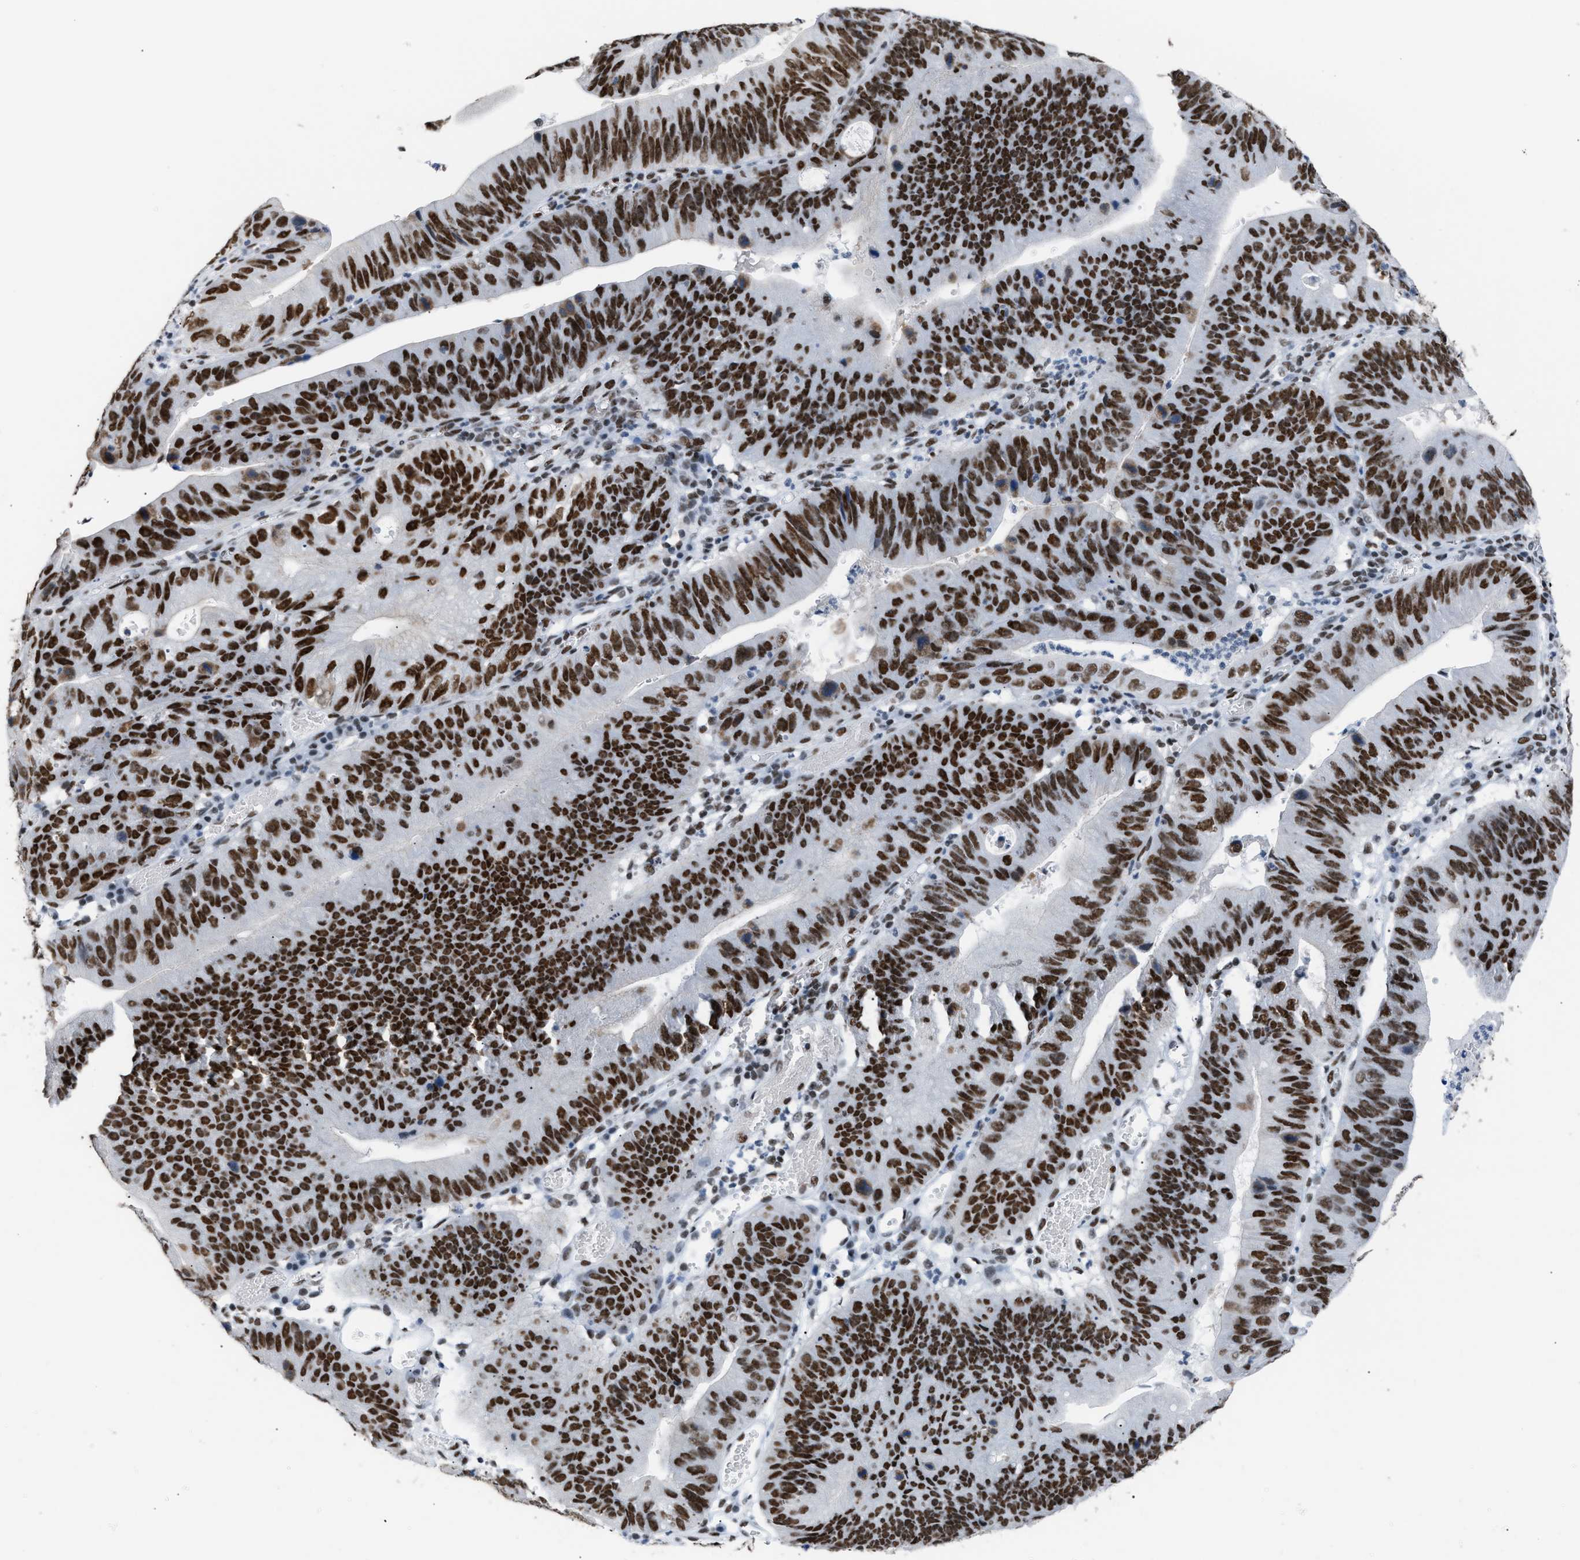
{"staining": {"intensity": "strong", "quantity": ">75%", "location": "nuclear"}, "tissue": "stomach cancer", "cell_type": "Tumor cells", "image_type": "cancer", "snomed": [{"axis": "morphology", "description": "Adenocarcinoma, NOS"}, {"axis": "topography", "description": "Stomach"}], "caption": "IHC (DAB (3,3'-diaminobenzidine)) staining of stomach adenocarcinoma demonstrates strong nuclear protein expression in about >75% of tumor cells.", "gene": "CCAR2", "patient": {"sex": "male", "age": 59}}